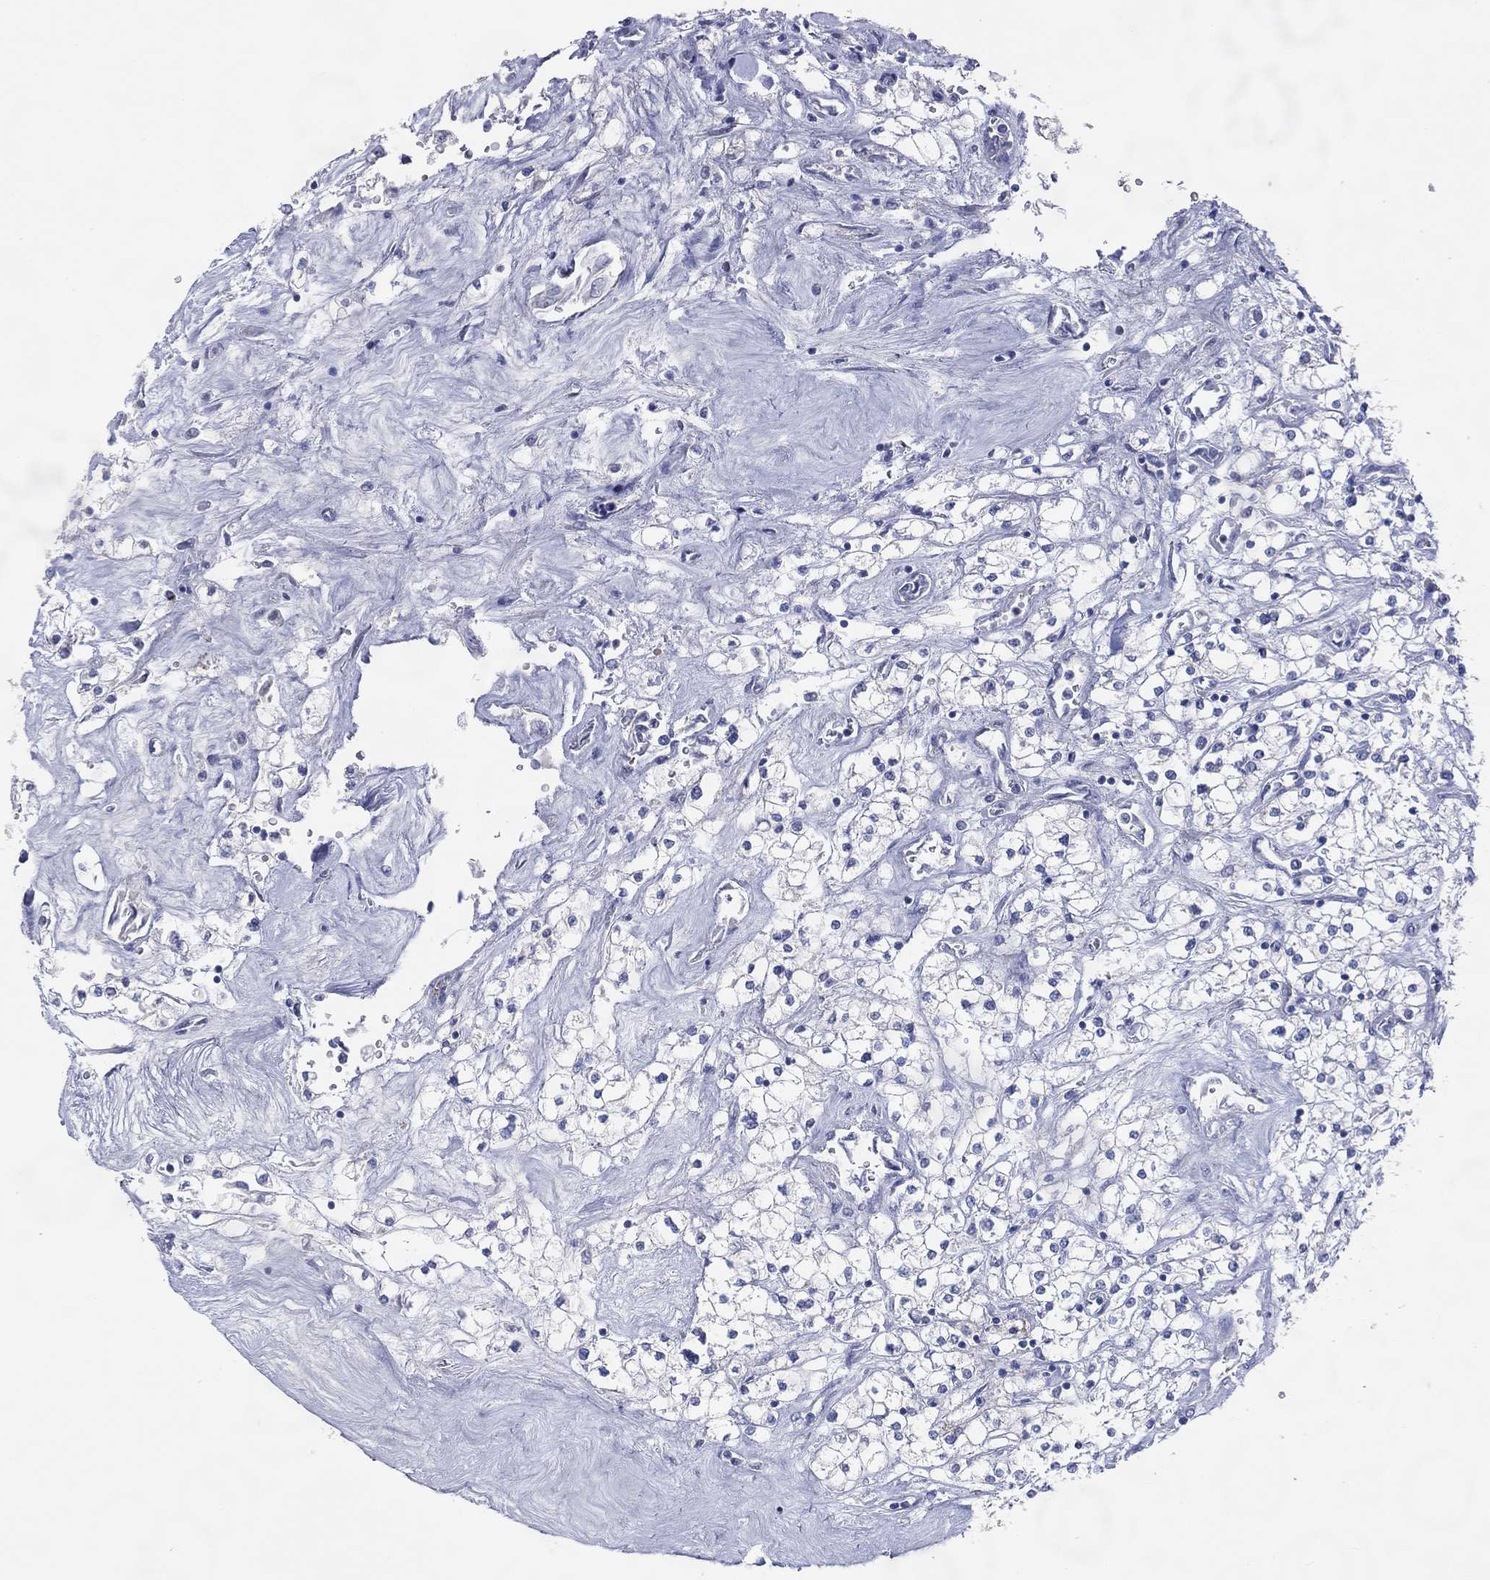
{"staining": {"intensity": "negative", "quantity": "none", "location": "none"}, "tissue": "renal cancer", "cell_type": "Tumor cells", "image_type": "cancer", "snomed": [{"axis": "morphology", "description": "Adenocarcinoma, NOS"}, {"axis": "topography", "description": "Kidney"}], "caption": "Immunohistochemistry (IHC) micrograph of neoplastic tissue: renal adenocarcinoma stained with DAB (3,3'-diaminobenzidine) exhibits no significant protein positivity in tumor cells. (Stains: DAB immunohistochemistry with hematoxylin counter stain, Microscopy: brightfield microscopy at high magnification).", "gene": "DNAH6", "patient": {"sex": "male", "age": 80}}